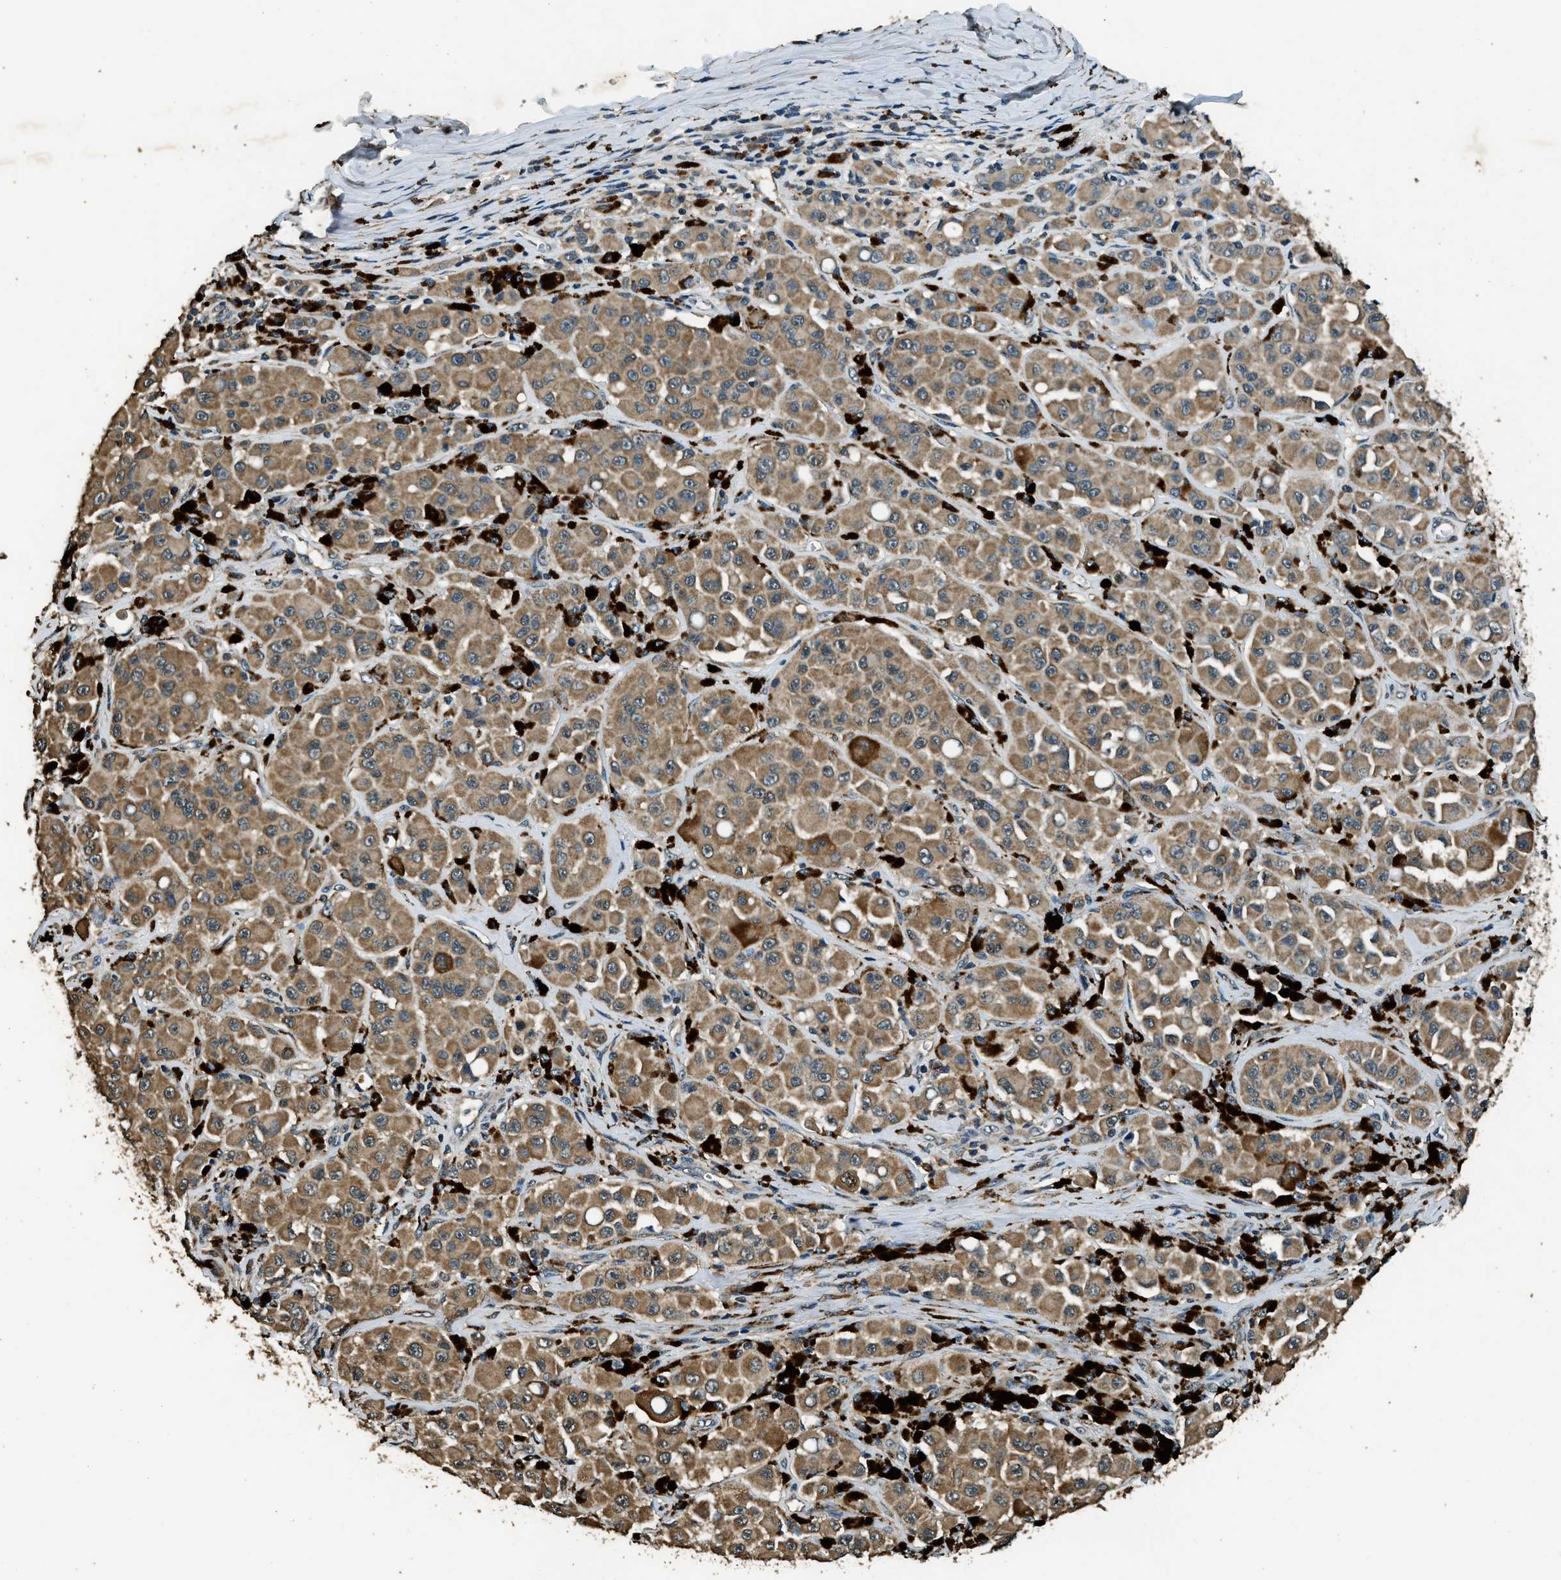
{"staining": {"intensity": "moderate", "quantity": ">75%", "location": "cytoplasmic/membranous"}, "tissue": "melanoma", "cell_type": "Tumor cells", "image_type": "cancer", "snomed": [{"axis": "morphology", "description": "Malignant melanoma, NOS"}, {"axis": "topography", "description": "Skin"}], "caption": "Brown immunohistochemical staining in melanoma displays moderate cytoplasmic/membranous positivity in approximately >75% of tumor cells. (Stains: DAB in brown, nuclei in blue, Microscopy: brightfield microscopy at high magnification).", "gene": "SALL3", "patient": {"sex": "male", "age": 84}}